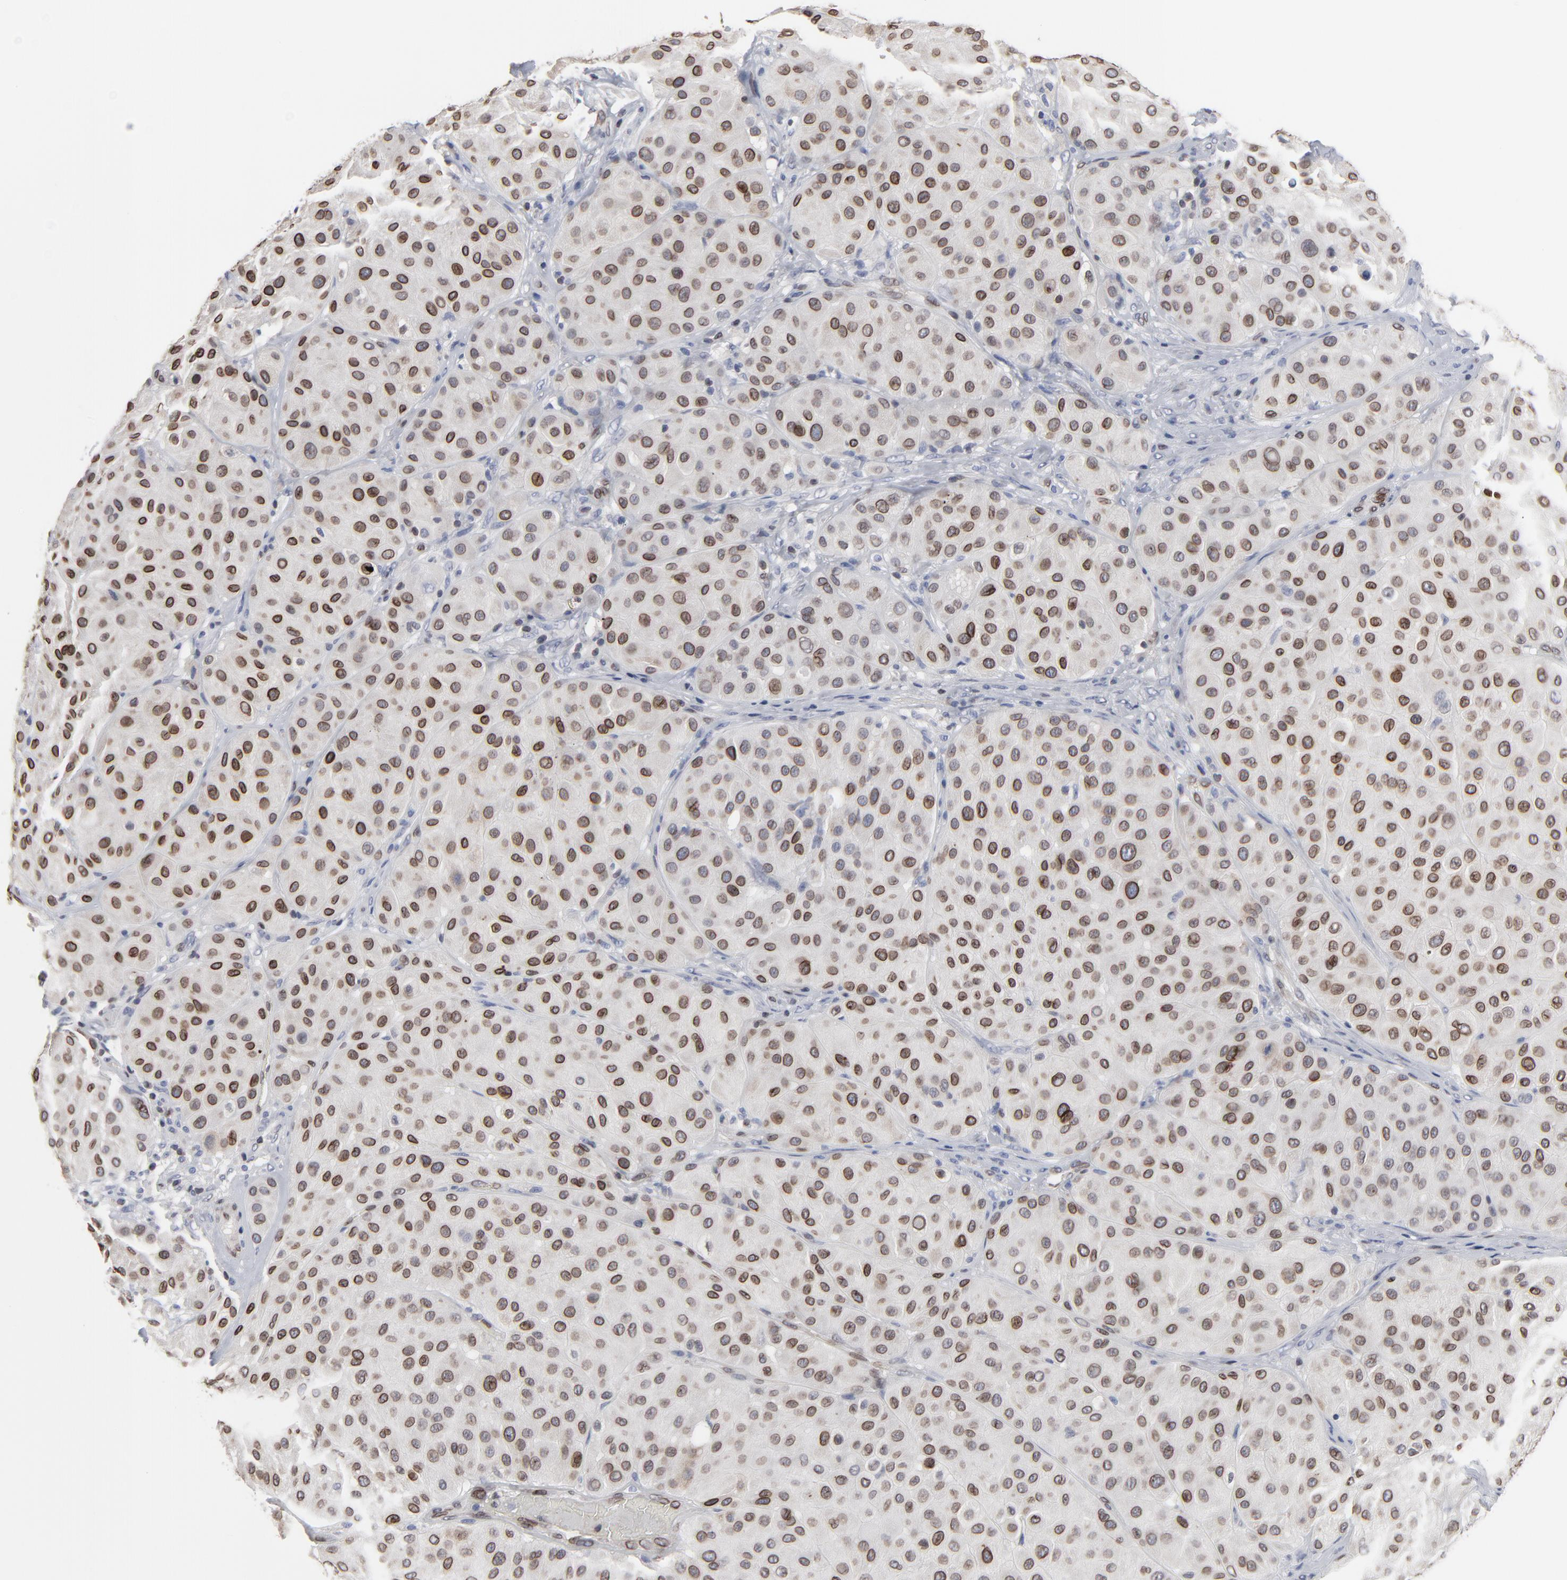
{"staining": {"intensity": "moderate", "quantity": ">75%", "location": "cytoplasmic/membranous,nuclear"}, "tissue": "melanoma", "cell_type": "Tumor cells", "image_type": "cancer", "snomed": [{"axis": "morphology", "description": "Normal tissue, NOS"}, {"axis": "morphology", "description": "Malignant melanoma, Metastatic site"}, {"axis": "topography", "description": "Skin"}], "caption": "Protein analysis of malignant melanoma (metastatic site) tissue exhibits moderate cytoplasmic/membranous and nuclear positivity in approximately >75% of tumor cells.", "gene": "SYNE2", "patient": {"sex": "male", "age": 41}}